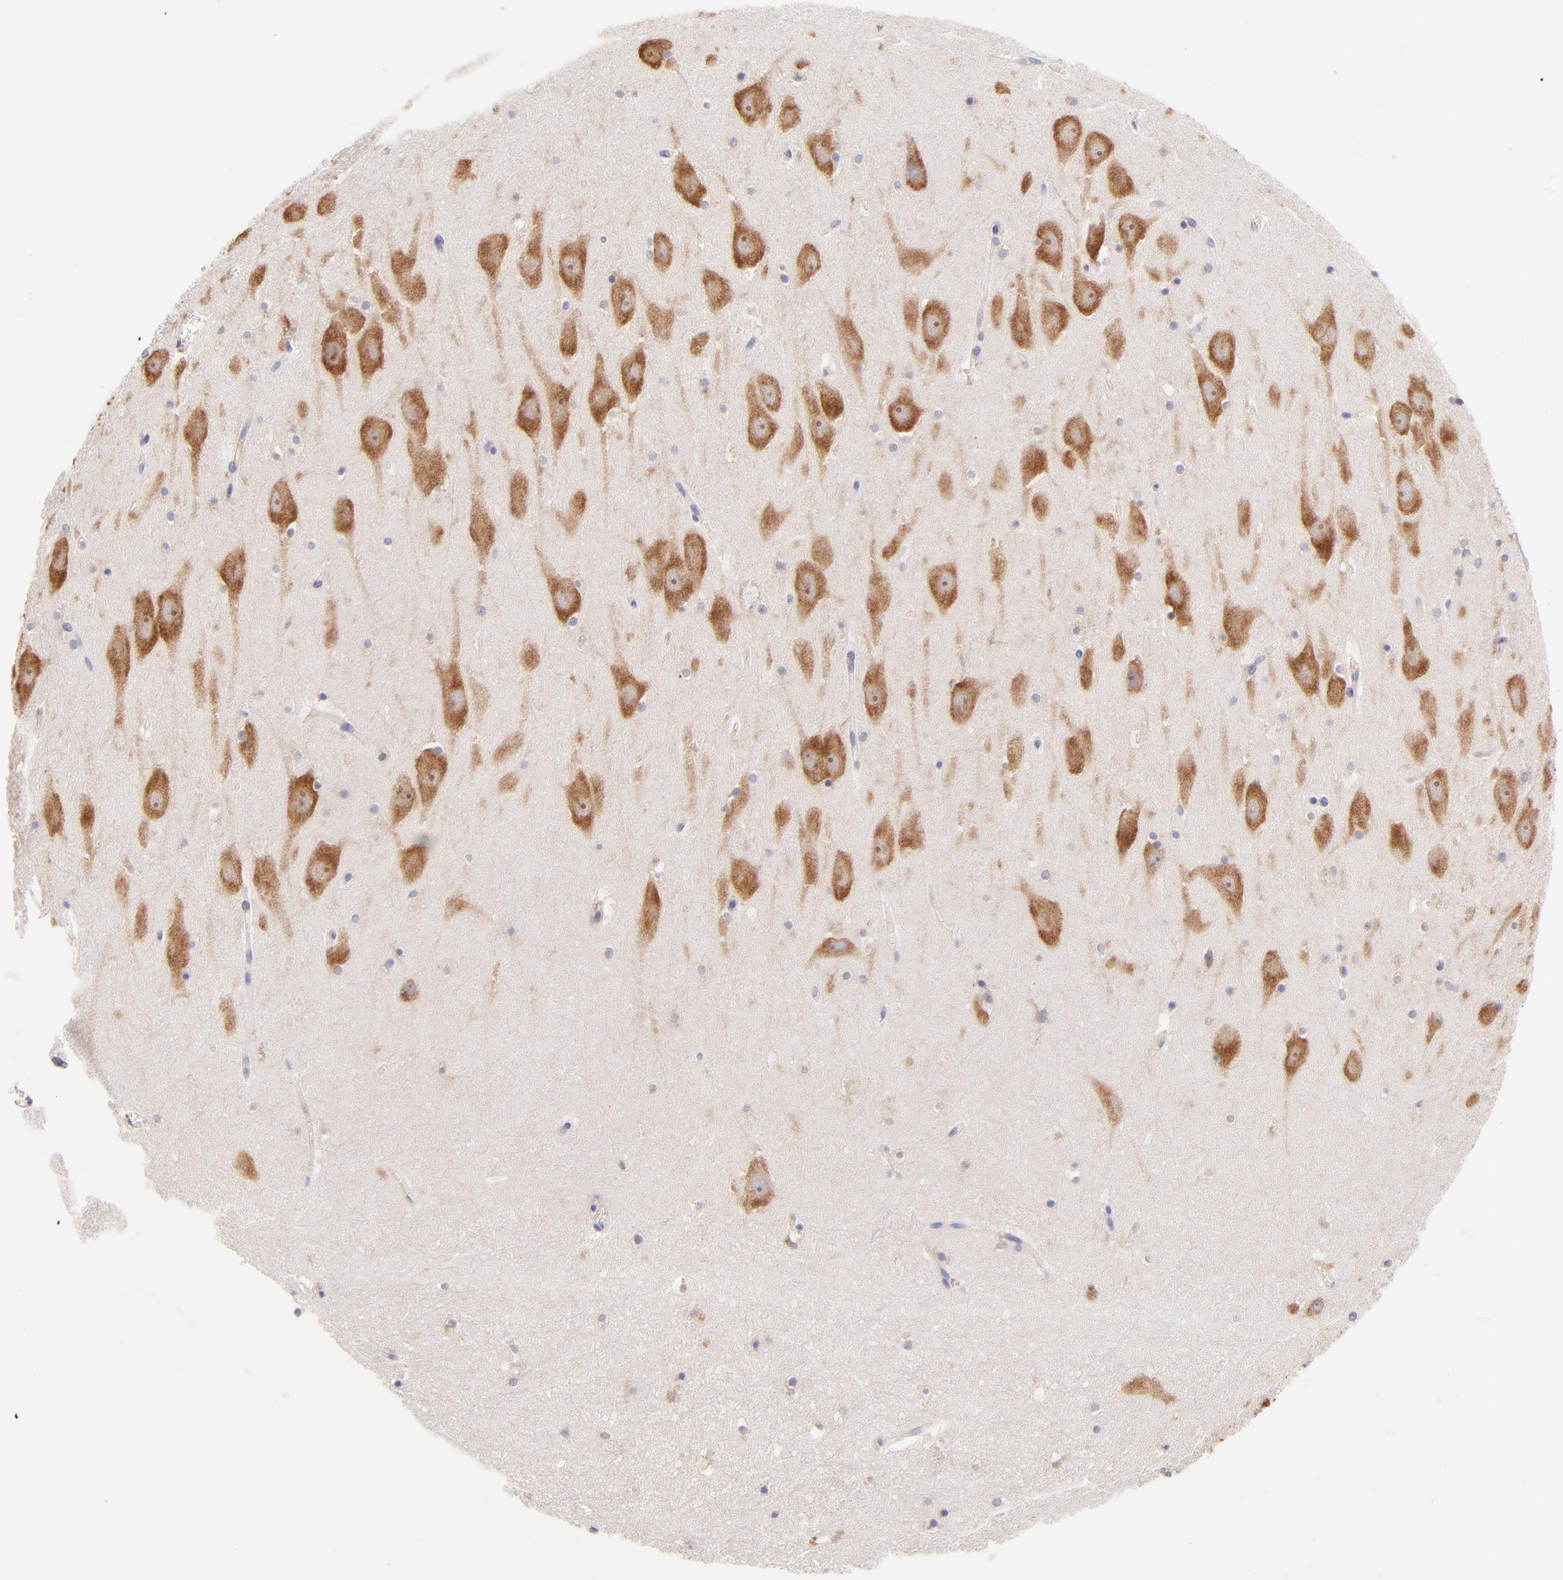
{"staining": {"intensity": "weak", "quantity": "25%-75%", "location": "cytoplasmic/membranous"}, "tissue": "hippocampus", "cell_type": "Glial cells", "image_type": "normal", "snomed": [{"axis": "morphology", "description": "Normal tissue, NOS"}, {"axis": "topography", "description": "Hippocampus"}], "caption": "Unremarkable hippocampus demonstrates weak cytoplasmic/membranous staining in approximately 25%-75% of glial cells Using DAB (brown) and hematoxylin (blue) stains, captured at high magnification using brightfield microscopy..", "gene": "RPL11", "patient": {"sex": "male", "age": 45}}